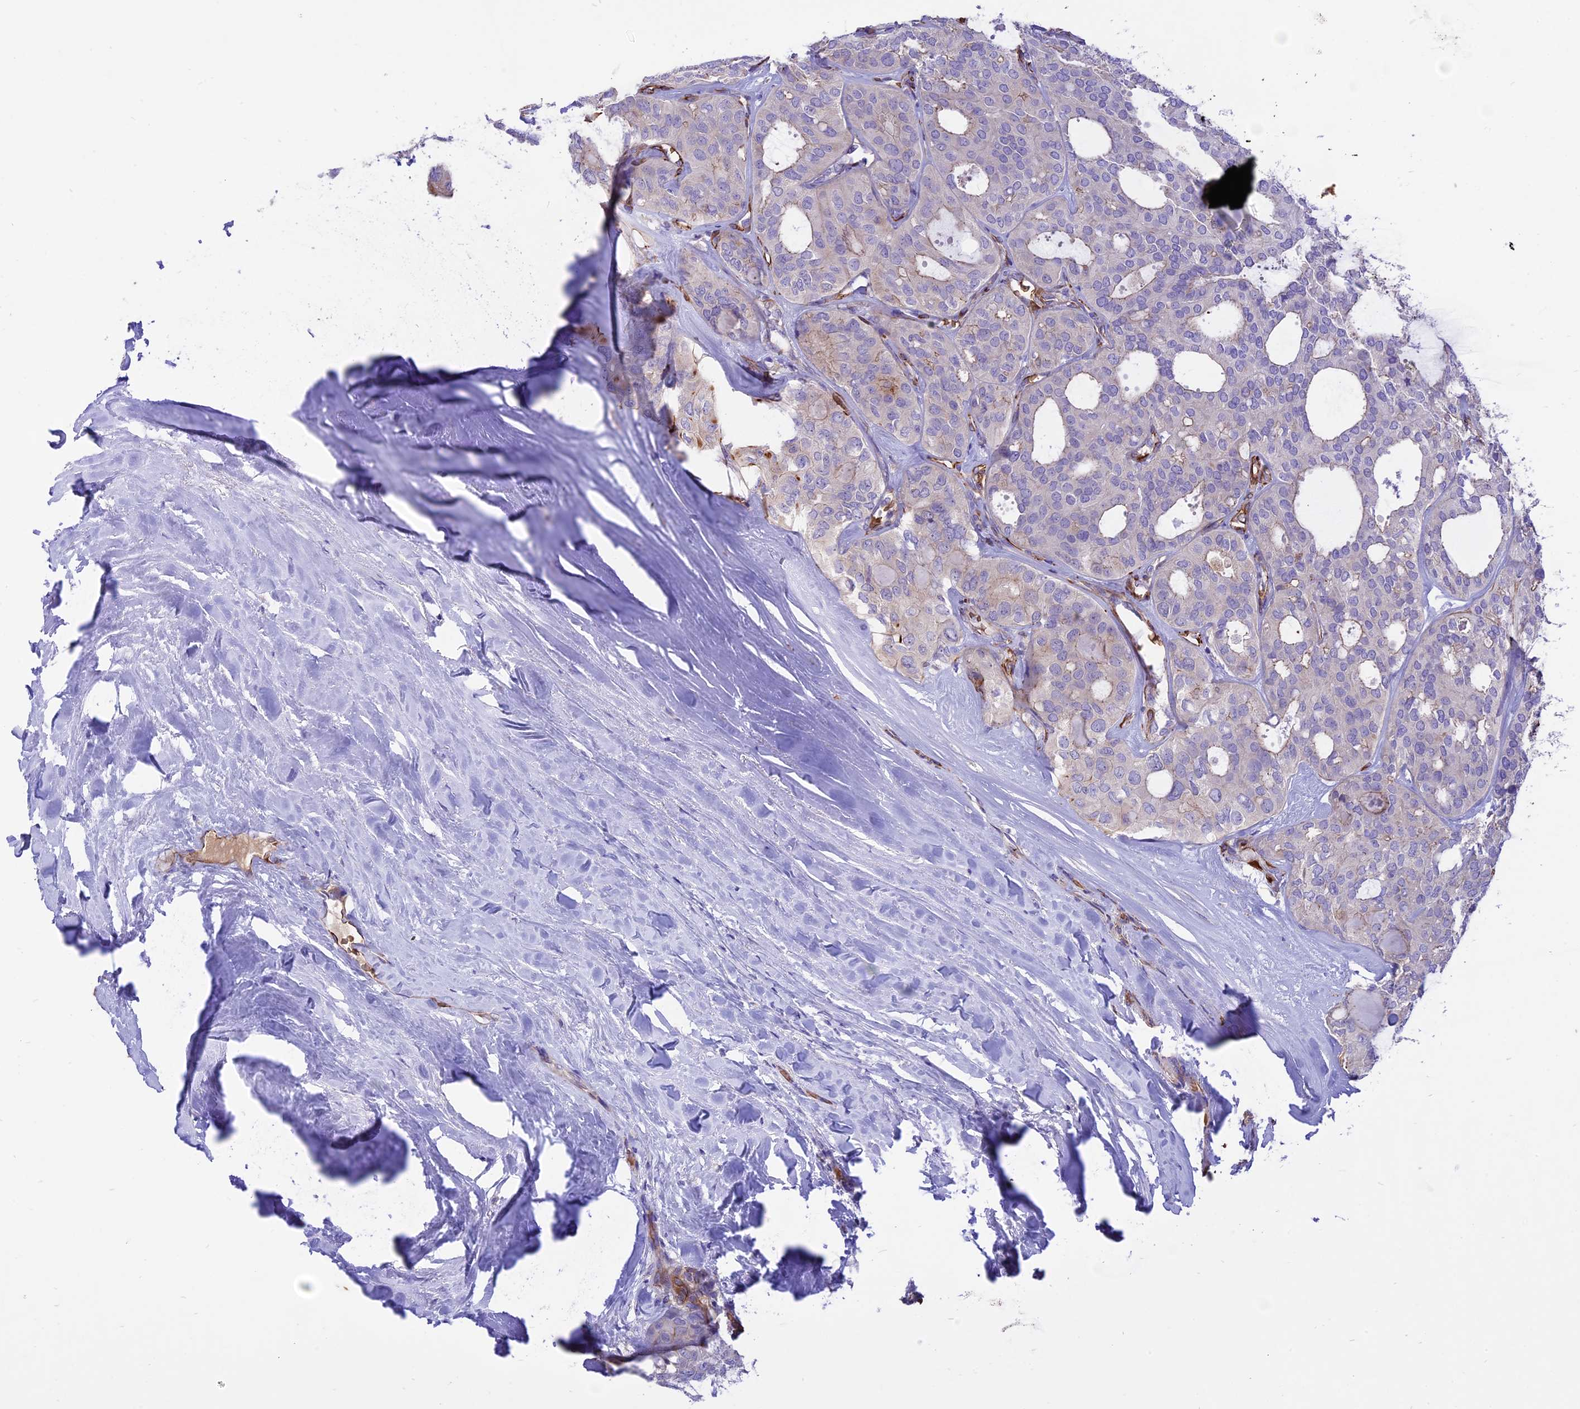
{"staining": {"intensity": "negative", "quantity": "none", "location": "none"}, "tissue": "thyroid cancer", "cell_type": "Tumor cells", "image_type": "cancer", "snomed": [{"axis": "morphology", "description": "Follicular adenoma carcinoma, NOS"}, {"axis": "topography", "description": "Thyroid gland"}], "caption": "High magnification brightfield microscopy of thyroid cancer (follicular adenoma carcinoma) stained with DAB (brown) and counterstained with hematoxylin (blue): tumor cells show no significant staining.", "gene": "TTC4", "patient": {"sex": "male", "age": 75}}